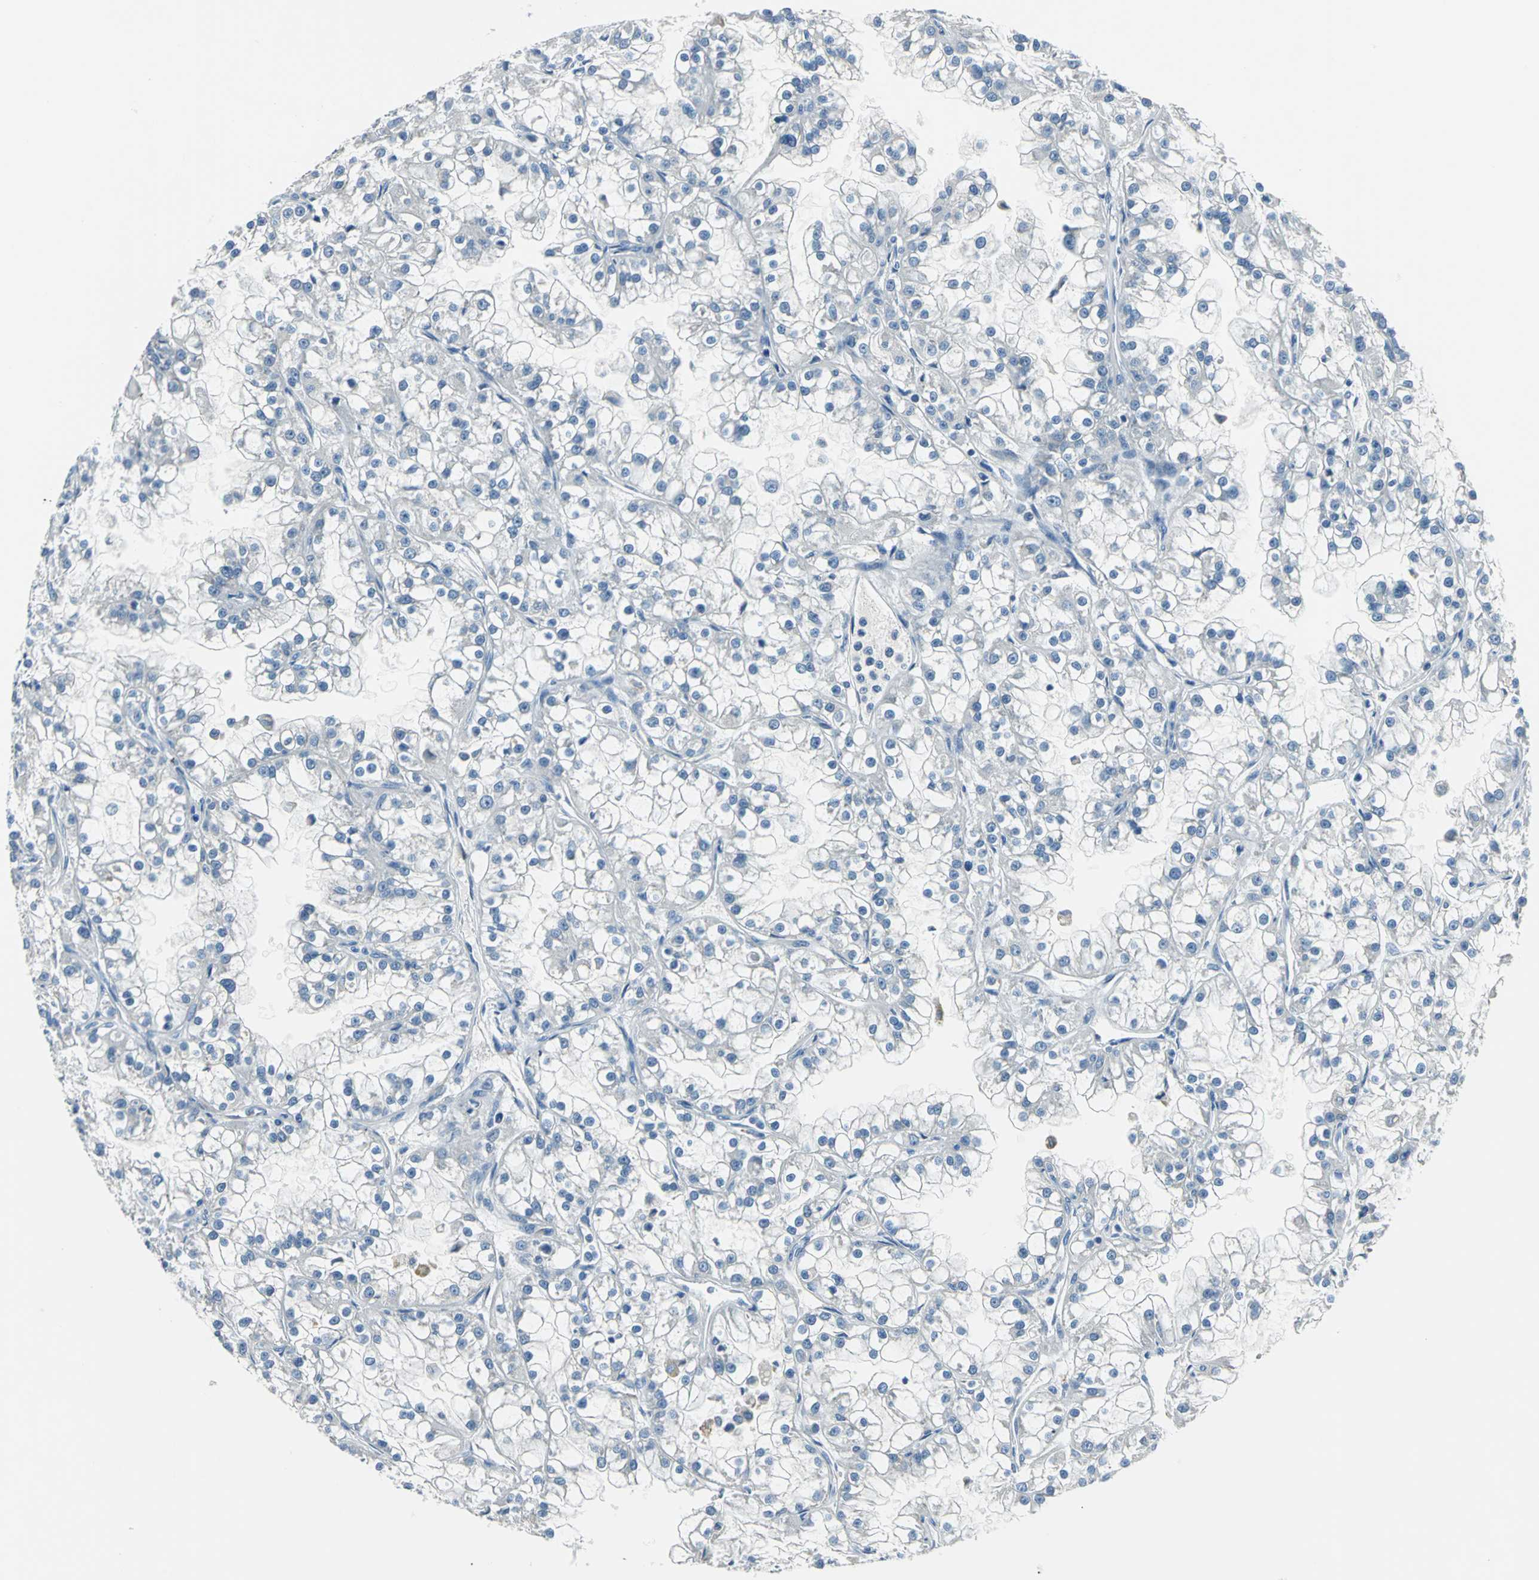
{"staining": {"intensity": "negative", "quantity": "none", "location": "none"}, "tissue": "renal cancer", "cell_type": "Tumor cells", "image_type": "cancer", "snomed": [{"axis": "morphology", "description": "Adenocarcinoma, NOS"}, {"axis": "topography", "description": "Kidney"}], "caption": "Immunohistochemistry image of neoplastic tissue: human adenocarcinoma (renal) stained with DAB (3,3'-diaminobenzidine) reveals no significant protein staining in tumor cells. (Stains: DAB (3,3'-diaminobenzidine) immunohistochemistry with hematoxylin counter stain, Microscopy: brightfield microscopy at high magnification).", "gene": "SLC16A7", "patient": {"sex": "female", "age": 52}}